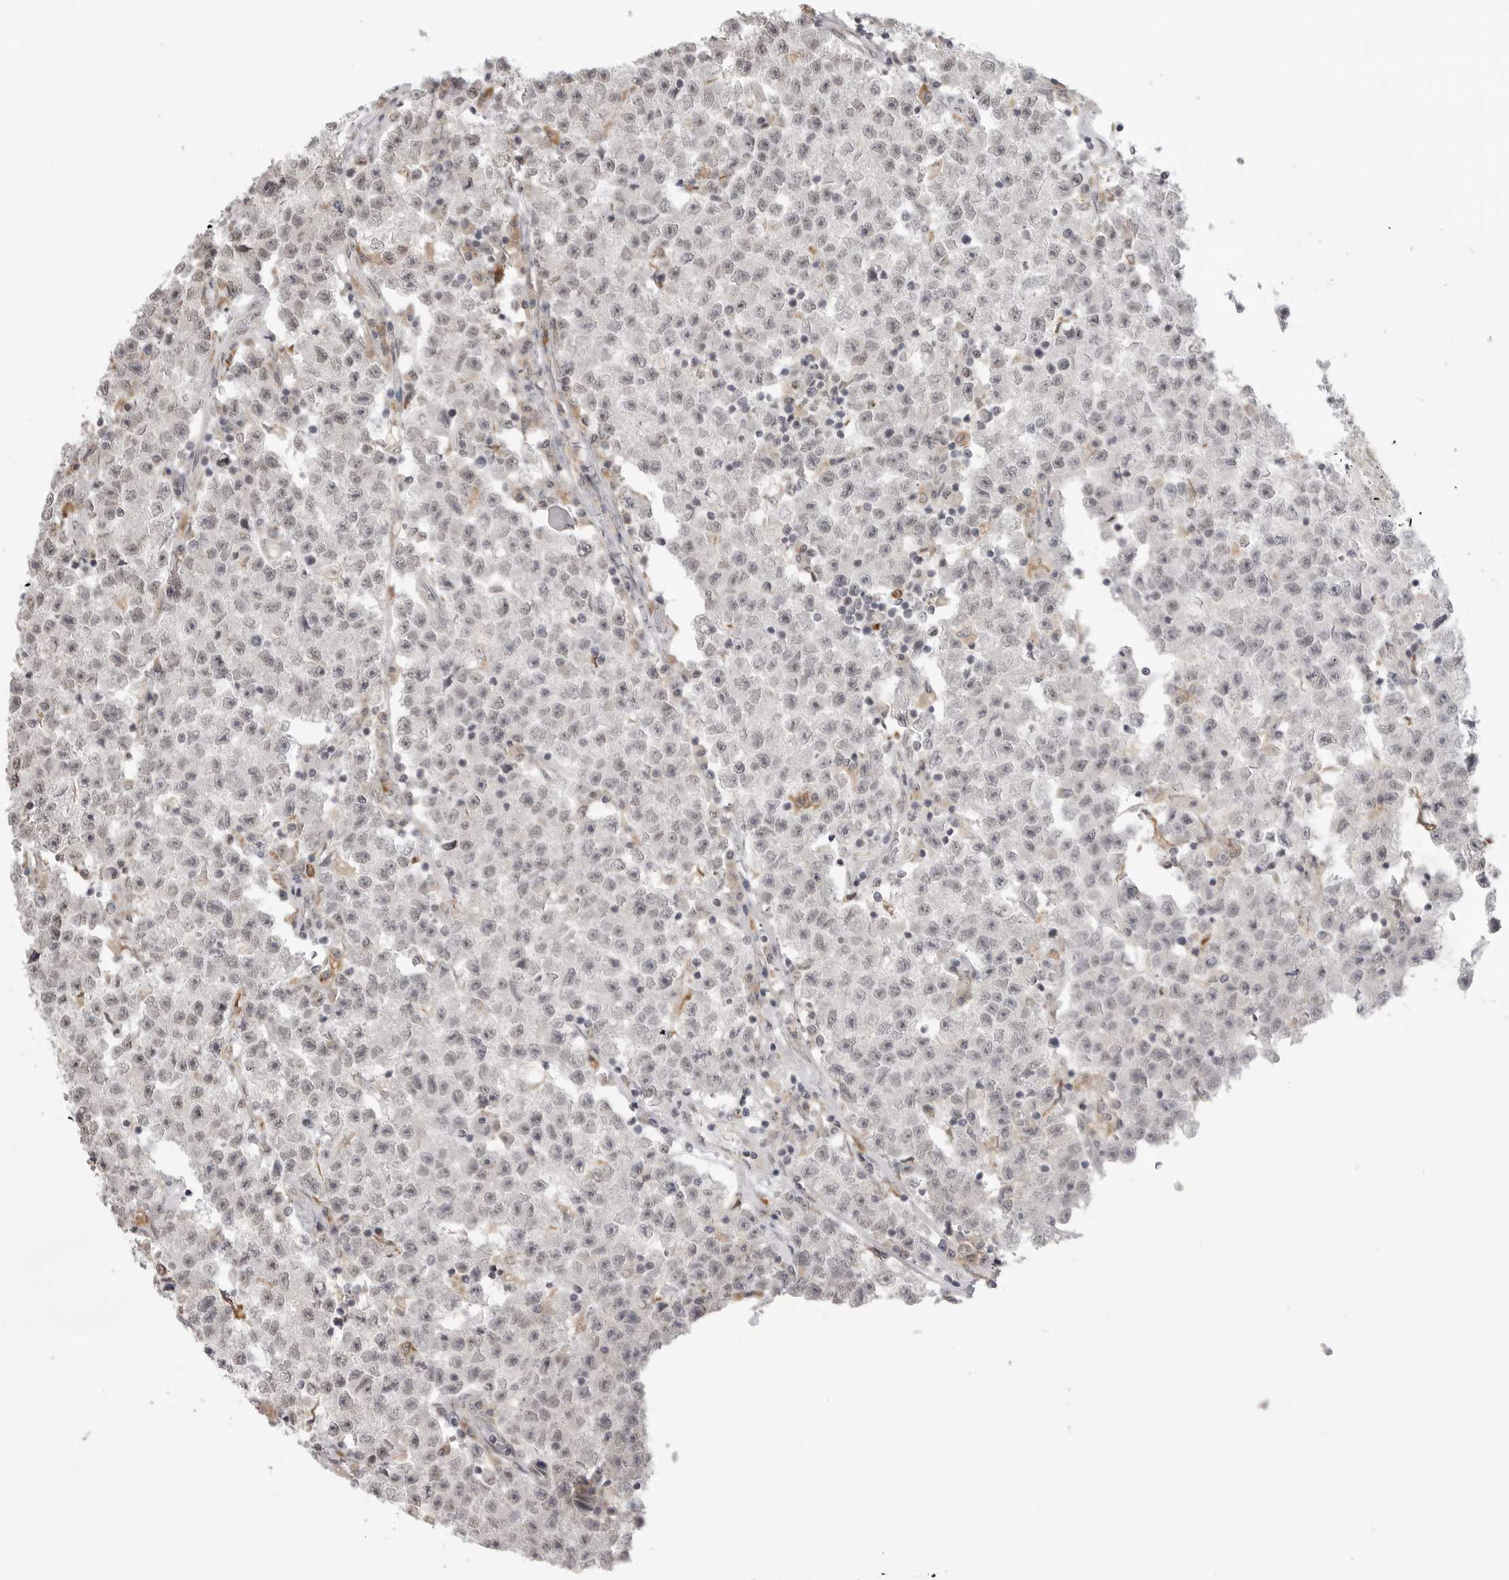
{"staining": {"intensity": "negative", "quantity": "none", "location": "none"}, "tissue": "testis cancer", "cell_type": "Tumor cells", "image_type": "cancer", "snomed": [{"axis": "morphology", "description": "Seminoma, NOS"}, {"axis": "topography", "description": "Testis"}], "caption": "Testis seminoma was stained to show a protein in brown. There is no significant staining in tumor cells.", "gene": "KALRN", "patient": {"sex": "male", "age": 22}}